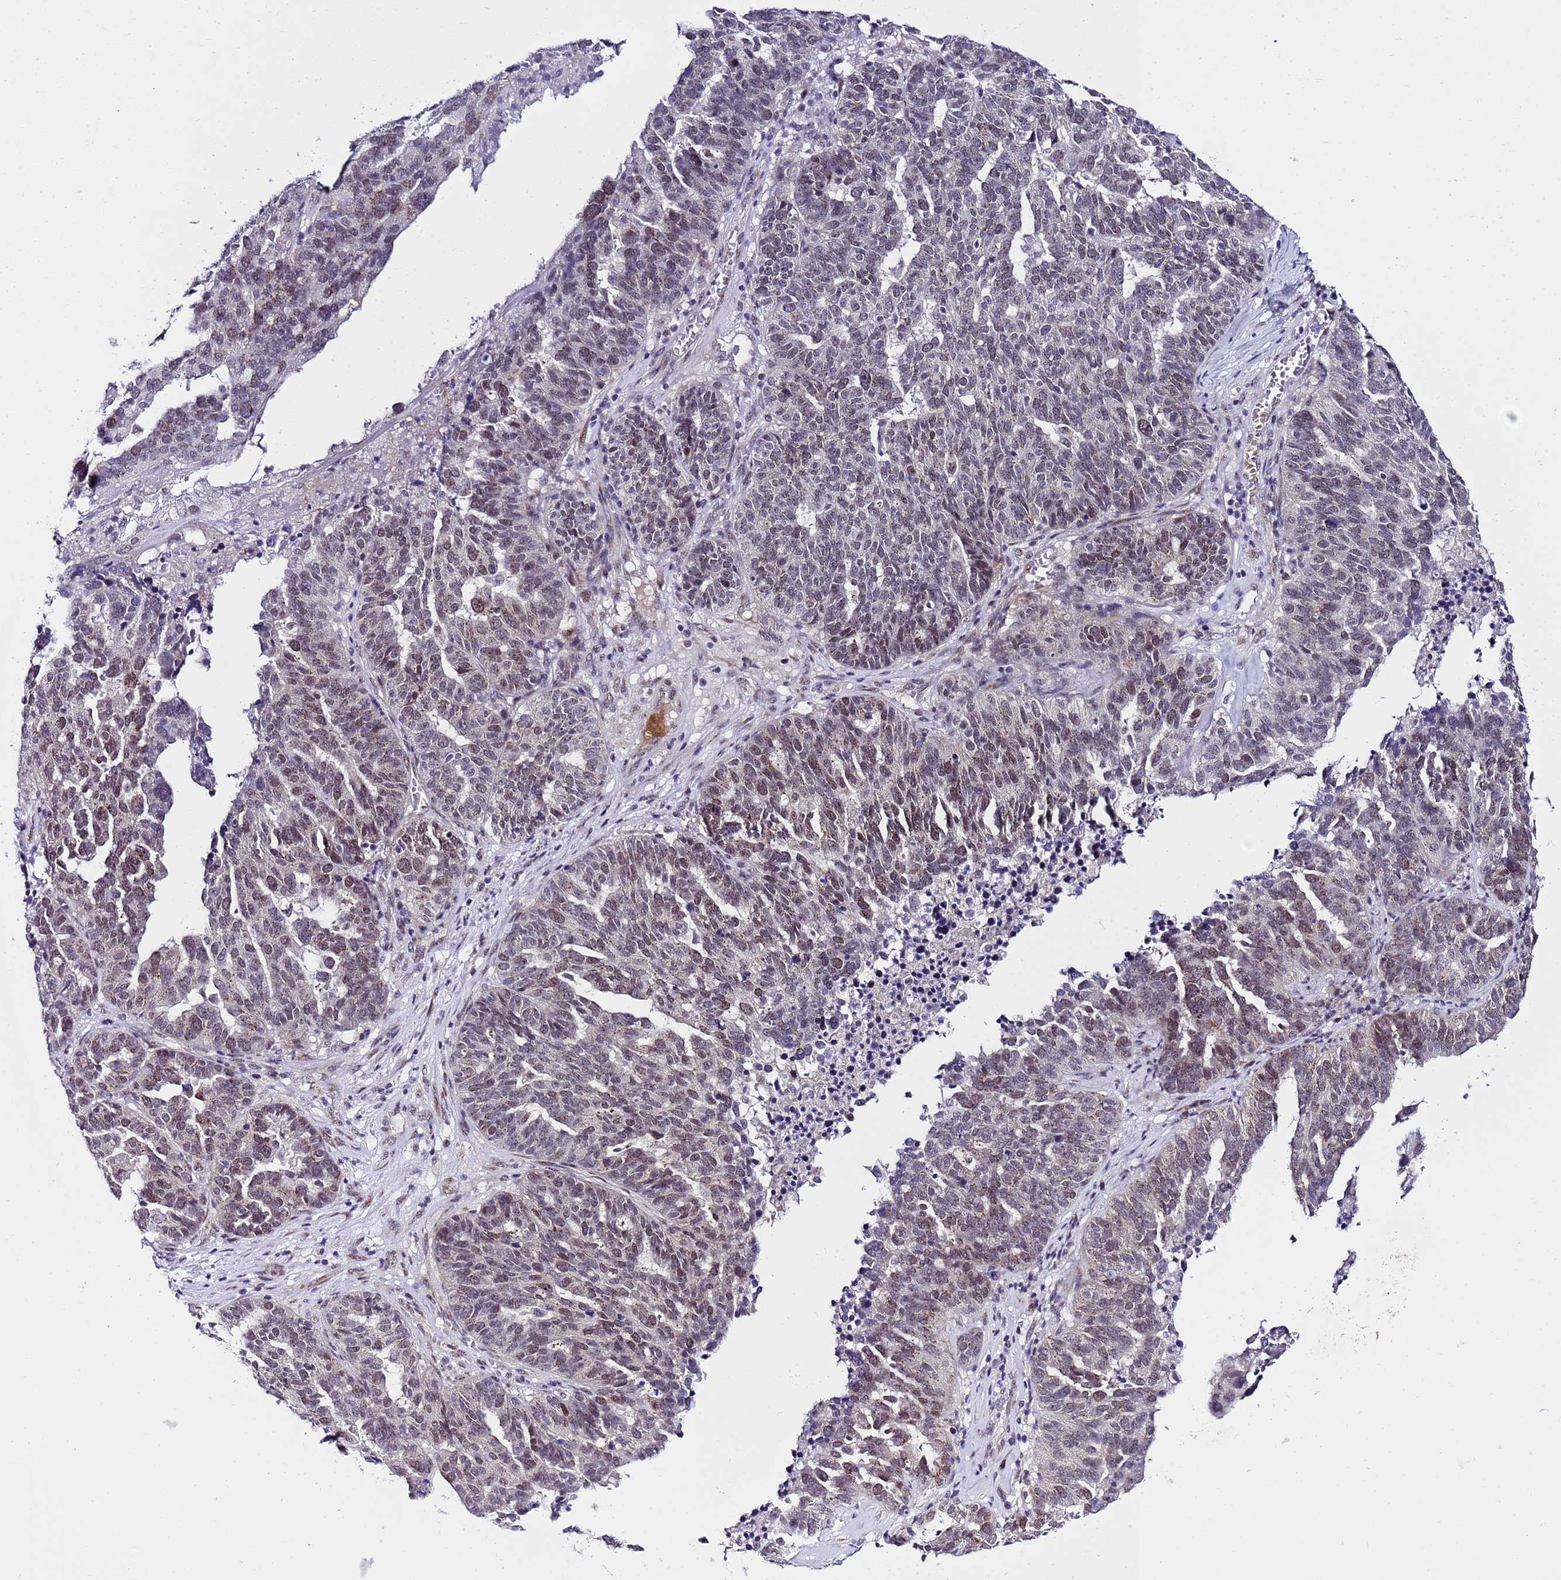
{"staining": {"intensity": "weak", "quantity": "25%-75%", "location": "cytoplasmic/membranous,nuclear"}, "tissue": "ovarian cancer", "cell_type": "Tumor cells", "image_type": "cancer", "snomed": [{"axis": "morphology", "description": "Cystadenocarcinoma, serous, NOS"}, {"axis": "topography", "description": "Ovary"}], "caption": "Ovarian cancer (serous cystadenocarcinoma) tissue shows weak cytoplasmic/membranous and nuclear staining in approximately 25%-75% of tumor cells", "gene": "C19orf47", "patient": {"sex": "female", "age": 59}}